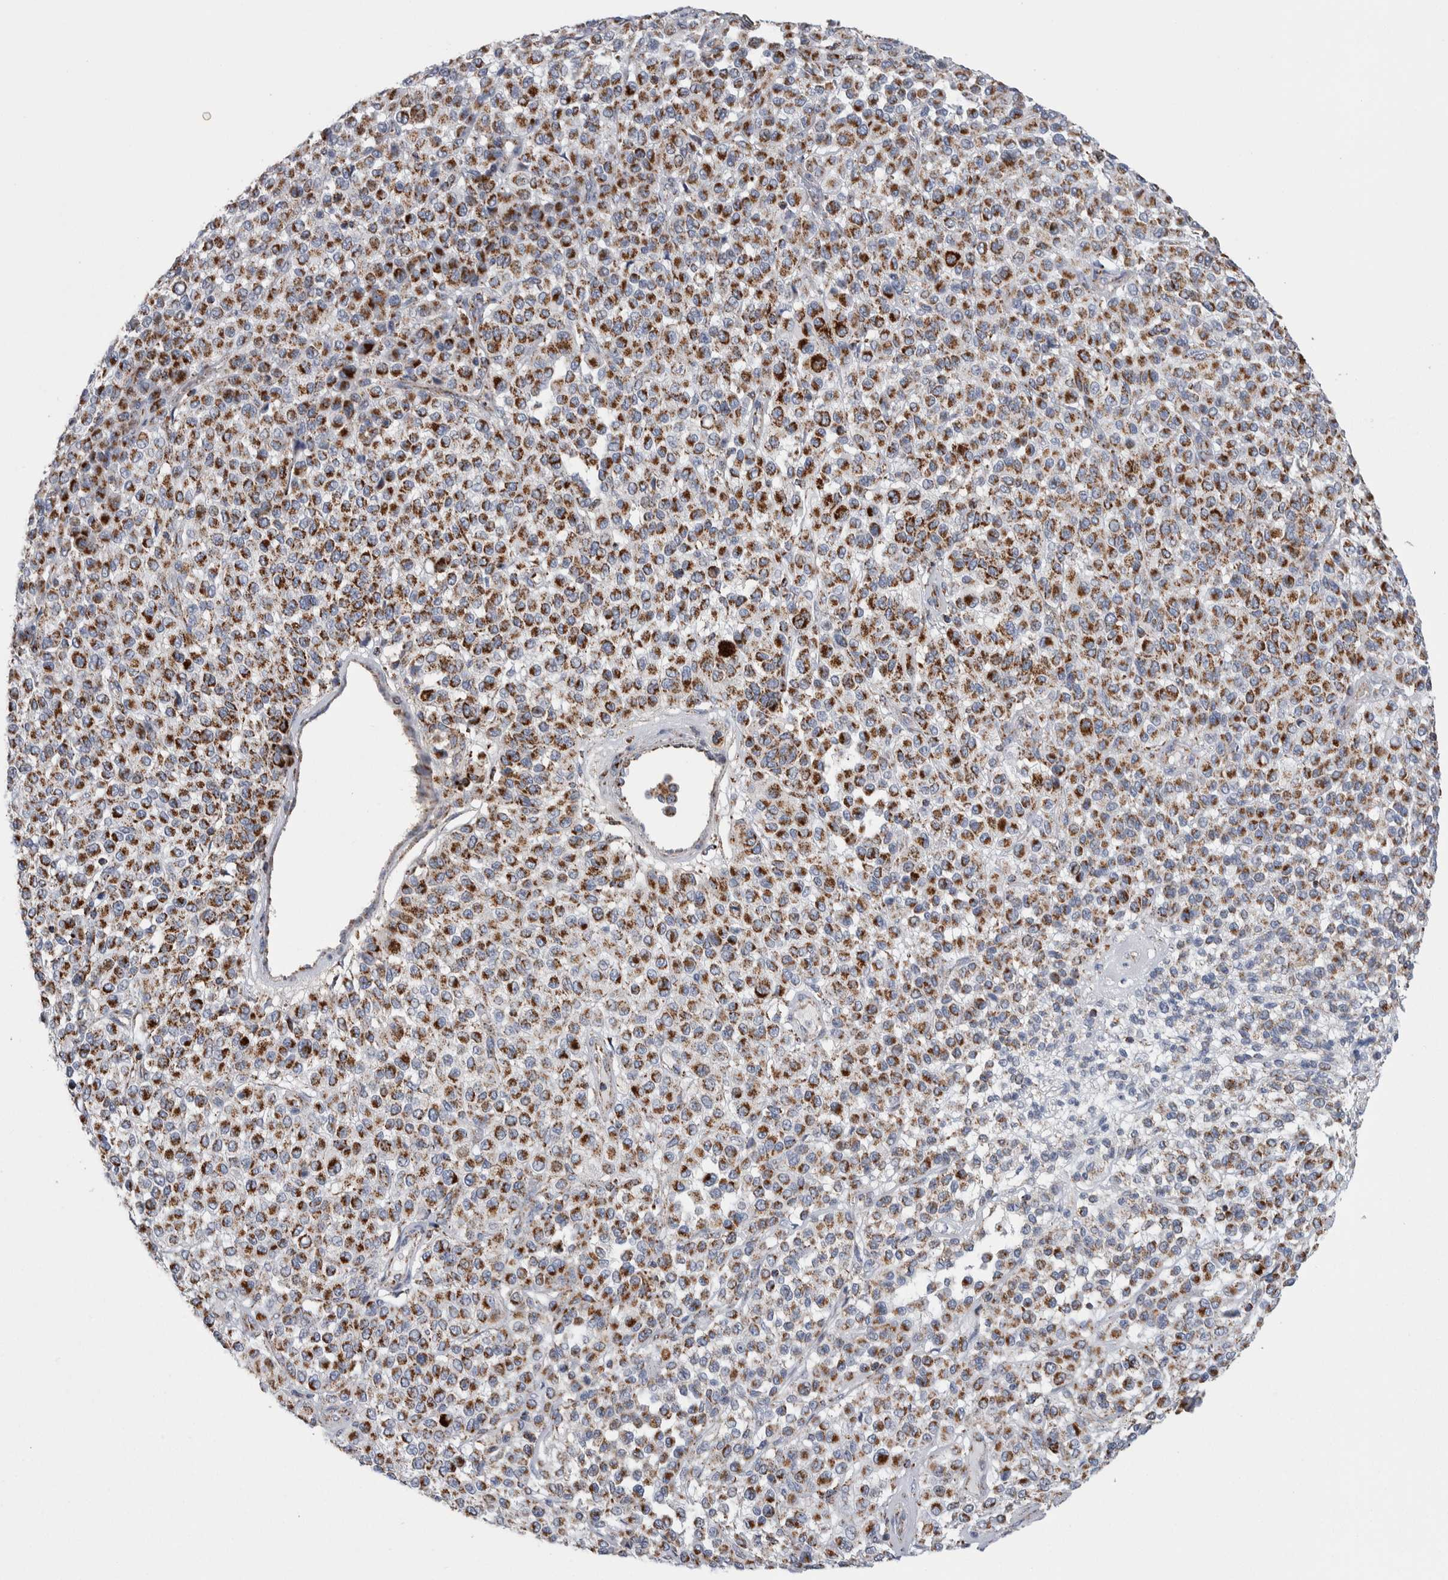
{"staining": {"intensity": "strong", "quantity": "25%-75%", "location": "cytoplasmic/membranous"}, "tissue": "melanoma", "cell_type": "Tumor cells", "image_type": "cancer", "snomed": [{"axis": "morphology", "description": "Malignant melanoma, Metastatic site"}, {"axis": "topography", "description": "Pancreas"}], "caption": "High-power microscopy captured an IHC micrograph of melanoma, revealing strong cytoplasmic/membranous staining in approximately 25%-75% of tumor cells. The staining was performed using DAB, with brown indicating positive protein expression. Nuclei are stained blue with hematoxylin.", "gene": "ETFA", "patient": {"sex": "female", "age": 30}}